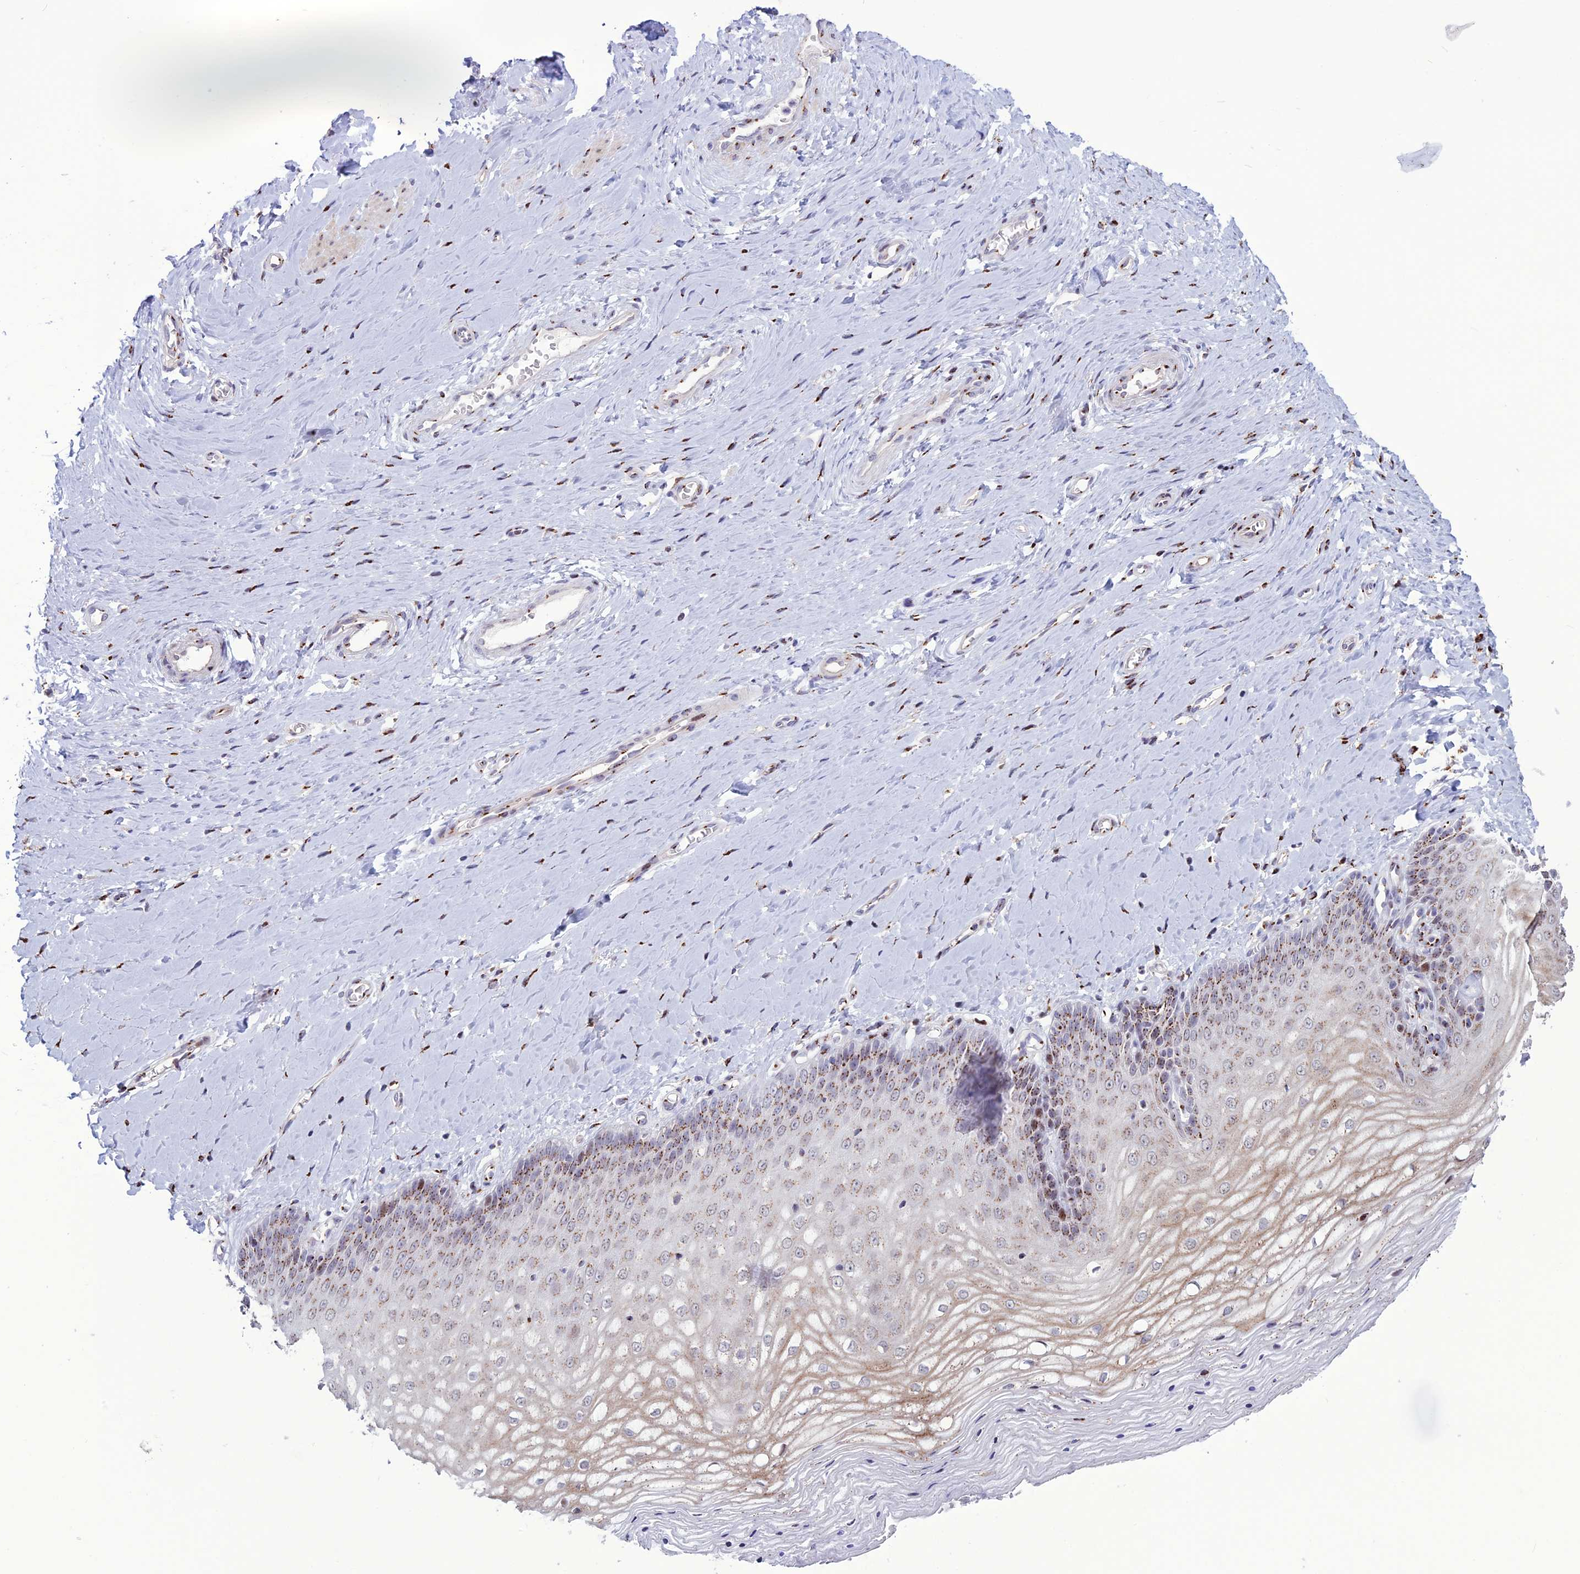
{"staining": {"intensity": "strong", "quantity": "25%-75%", "location": "cytoplasmic/membranous,nuclear"}, "tissue": "vagina", "cell_type": "Squamous epithelial cells", "image_type": "normal", "snomed": [{"axis": "morphology", "description": "Normal tissue, NOS"}, {"axis": "topography", "description": "Vagina"}], "caption": "IHC micrograph of benign vagina stained for a protein (brown), which displays high levels of strong cytoplasmic/membranous,nuclear positivity in approximately 25%-75% of squamous epithelial cells.", "gene": "PLEKHA4", "patient": {"sex": "female", "age": 65}}